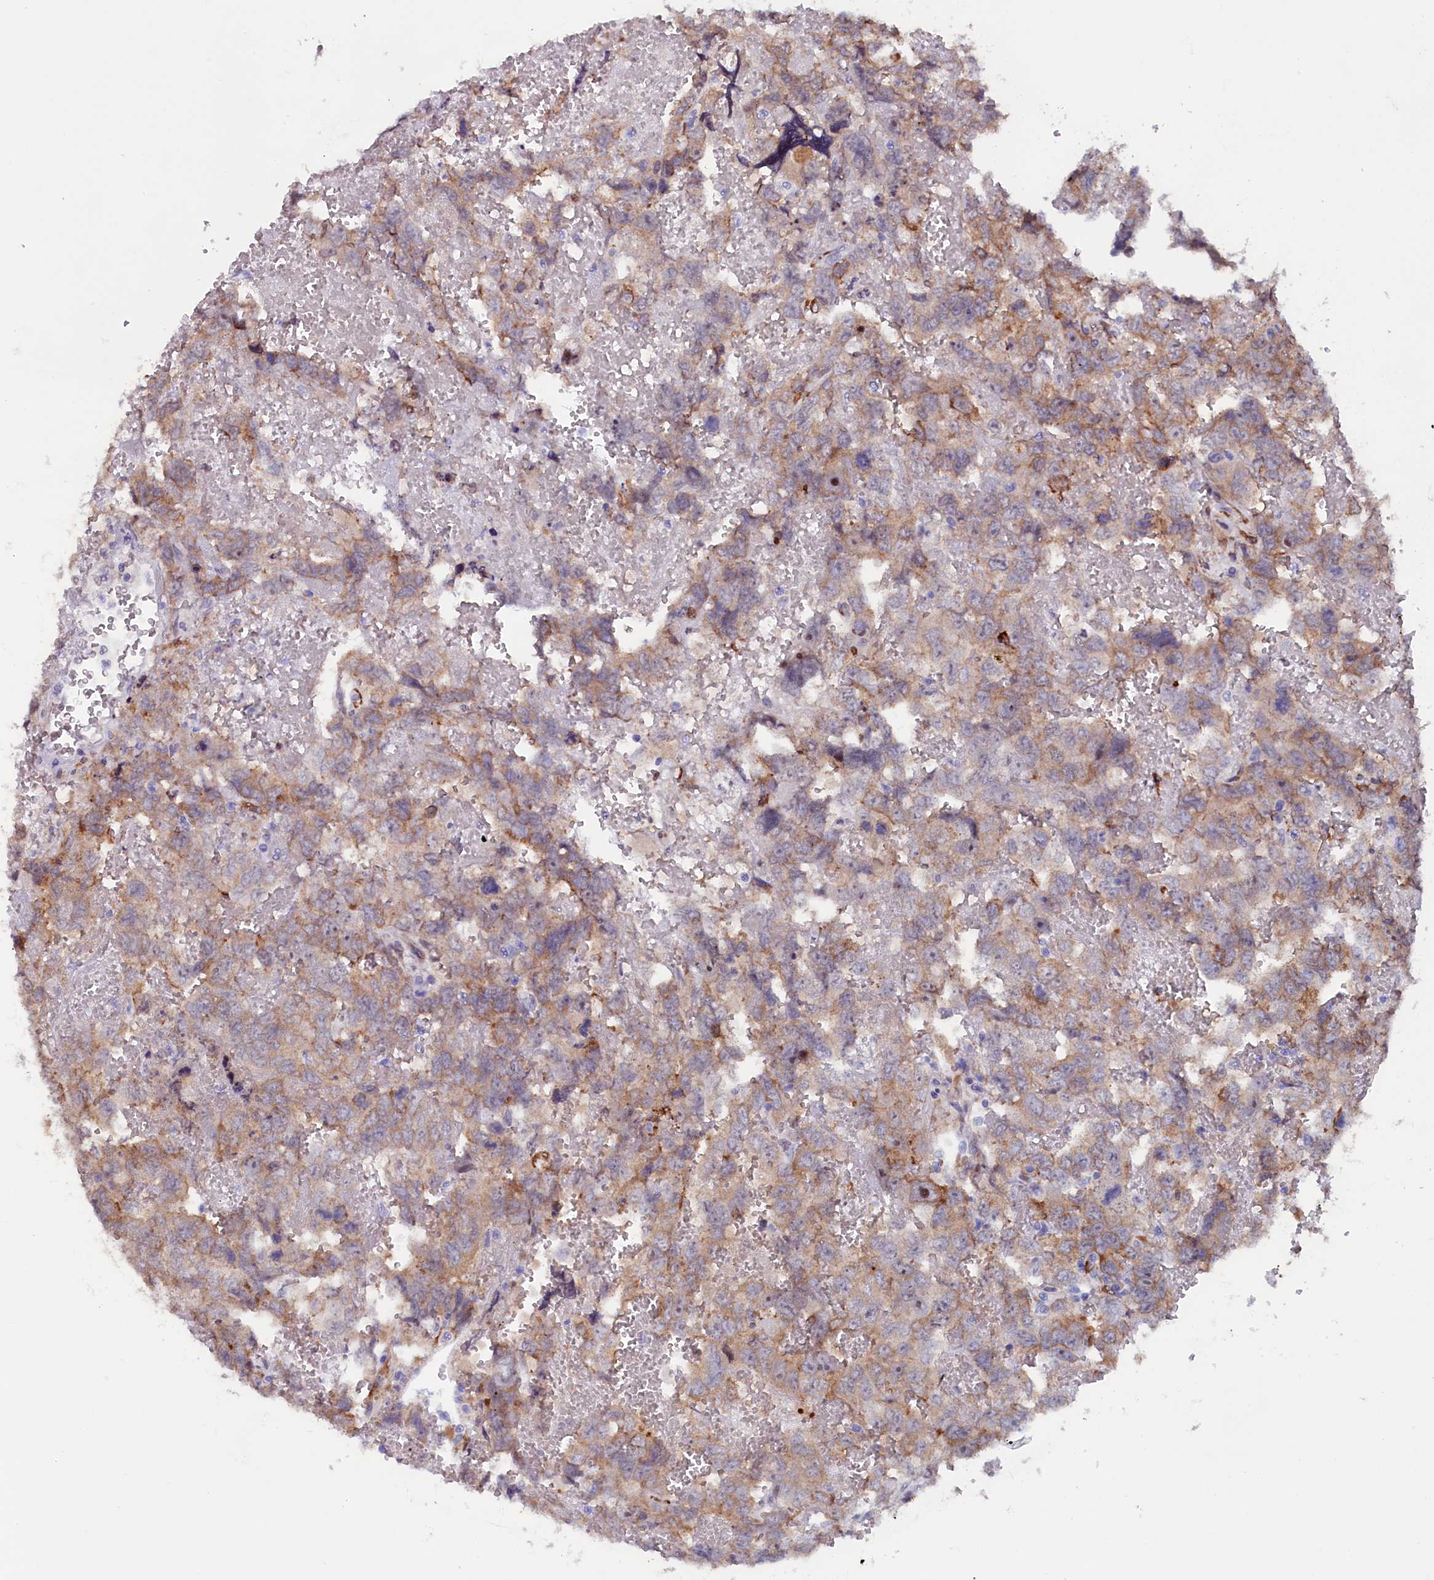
{"staining": {"intensity": "weak", "quantity": "25%-75%", "location": "cytoplasmic/membranous"}, "tissue": "testis cancer", "cell_type": "Tumor cells", "image_type": "cancer", "snomed": [{"axis": "morphology", "description": "Carcinoma, Embryonal, NOS"}, {"axis": "topography", "description": "Testis"}], "caption": "Human embryonal carcinoma (testis) stained with a brown dye shows weak cytoplasmic/membranous positive expression in about 25%-75% of tumor cells.", "gene": "PACSIN3", "patient": {"sex": "male", "age": 45}}